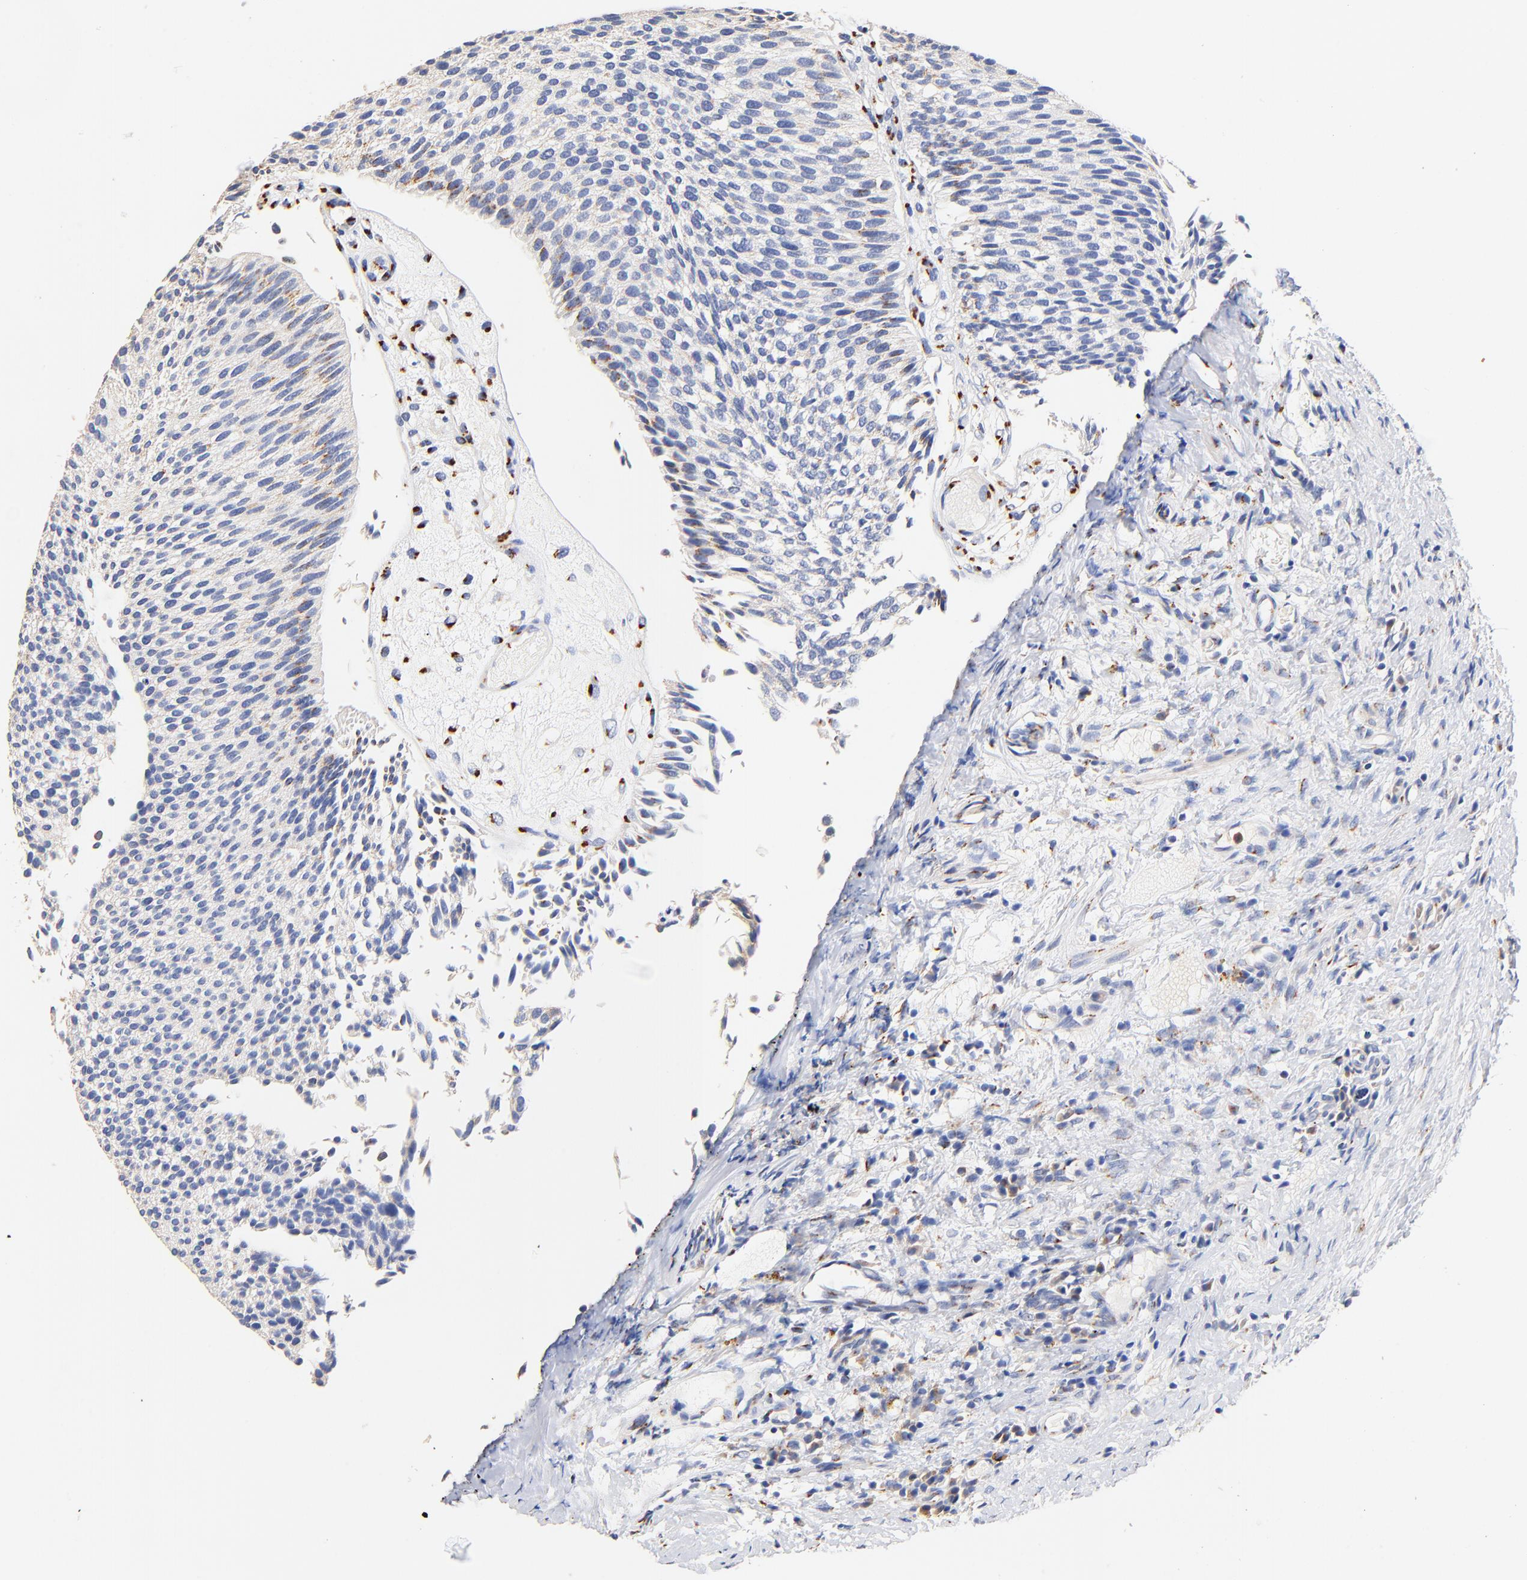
{"staining": {"intensity": "negative", "quantity": "none", "location": "none"}, "tissue": "urothelial cancer", "cell_type": "Tumor cells", "image_type": "cancer", "snomed": [{"axis": "morphology", "description": "Urothelial carcinoma, Low grade"}, {"axis": "topography", "description": "Urinary bladder"}], "caption": "Protein analysis of urothelial carcinoma (low-grade) exhibits no significant positivity in tumor cells.", "gene": "FMNL3", "patient": {"sex": "male", "age": 84}}